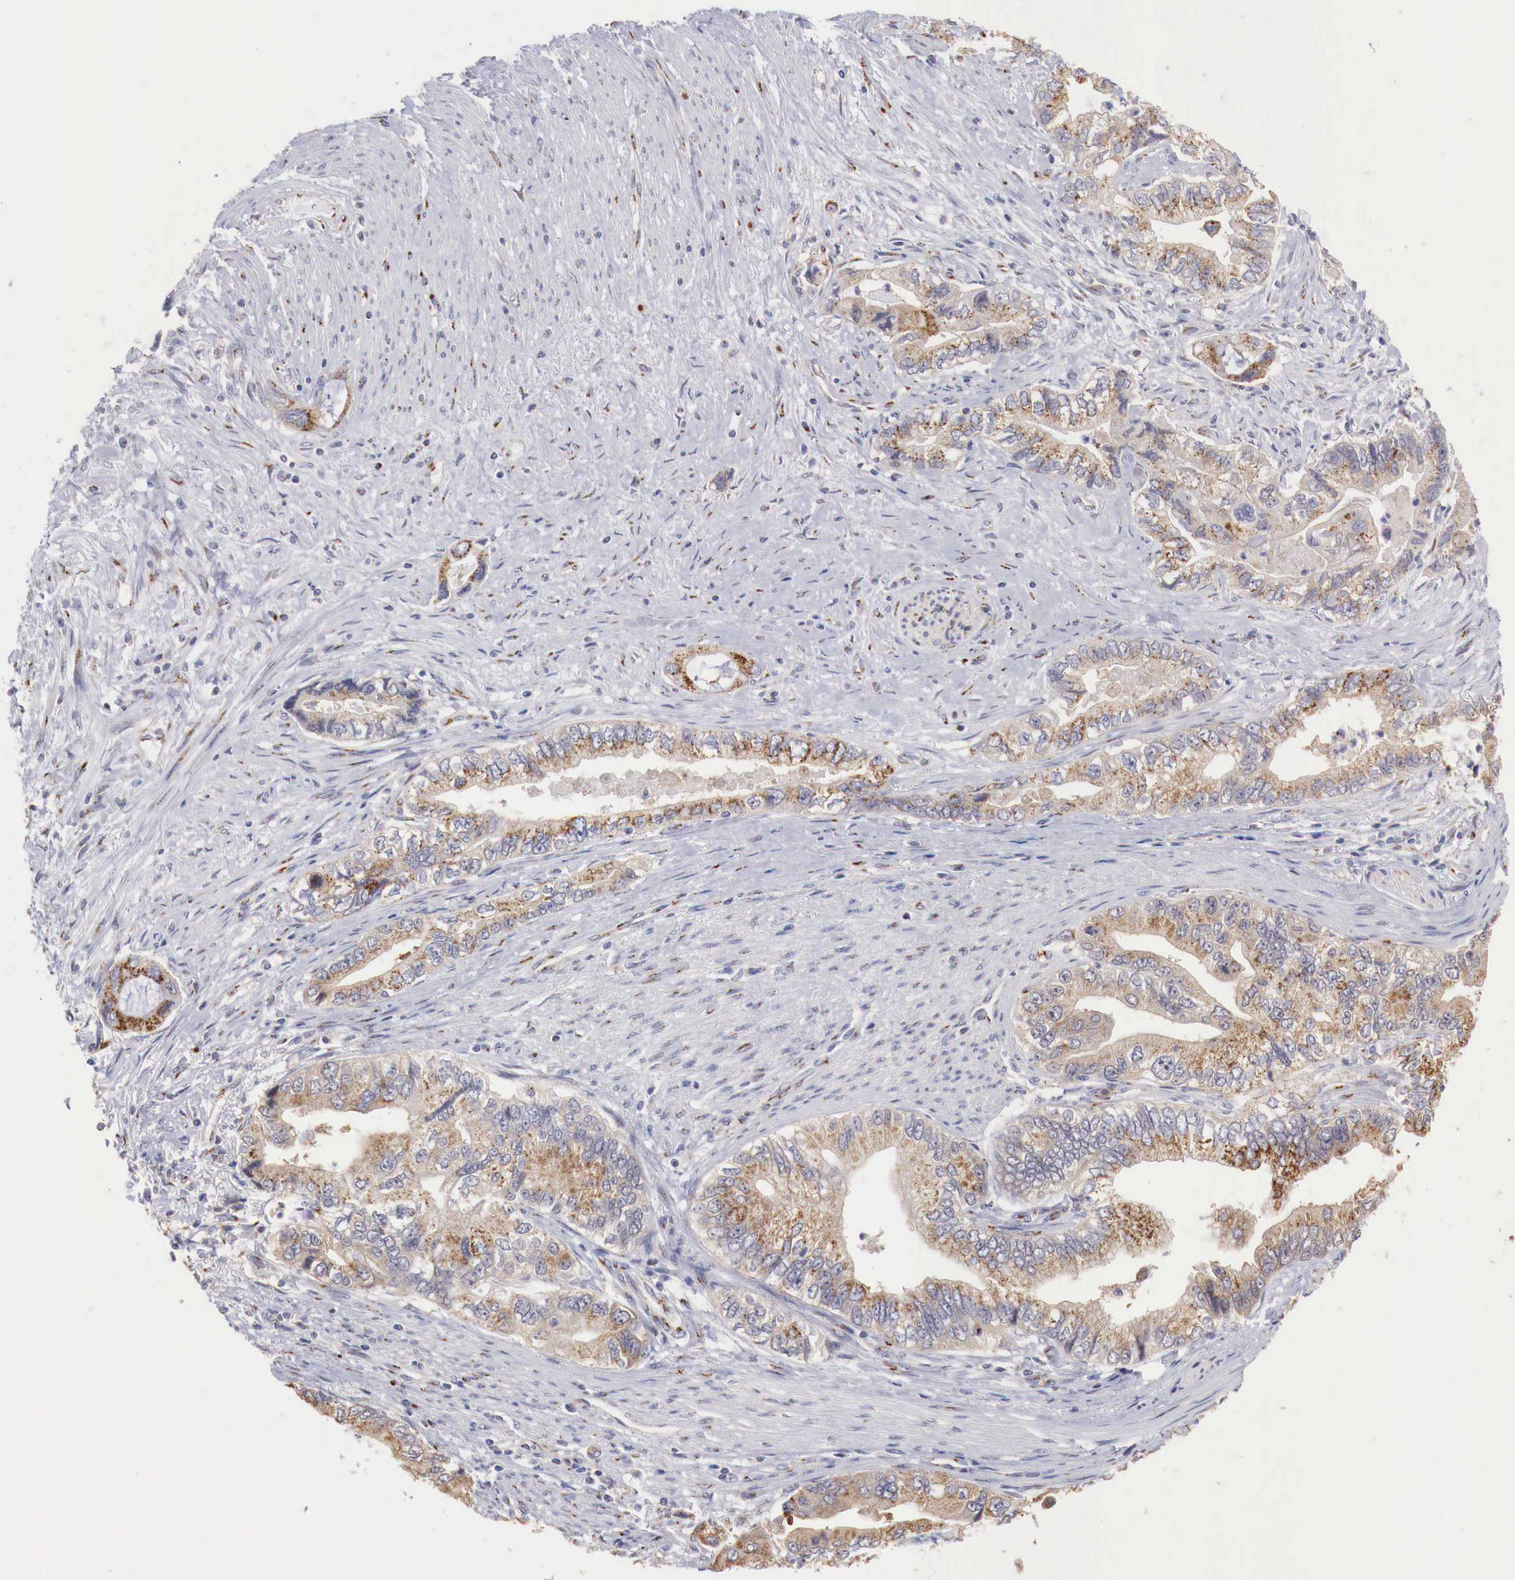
{"staining": {"intensity": "moderate", "quantity": ">75%", "location": "cytoplasmic/membranous"}, "tissue": "pancreatic cancer", "cell_type": "Tumor cells", "image_type": "cancer", "snomed": [{"axis": "morphology", "description": "Adenocarcinoma, NOS"}, {"axis": "topography", "description": "Pancreas"}, {"axis": "topography", "description": "Stomach, upper"}], "caption": "High-magnification brightfield microscopy of pancreatic cancer stained with DAB (brown) and counterstained with hematoxylin (blue). tumor cells exhibit moderate cytoplasmic/membranous staining is present in about>75% of cells. The staining is performed using DAB (3,3'-diaminobenzidine) brown chromogen to label protein expression. The nuclei are counter-stained blue using hematoxylin.", "gene": "SYAP1", "patient": {"sex": "male", "age": 77}}